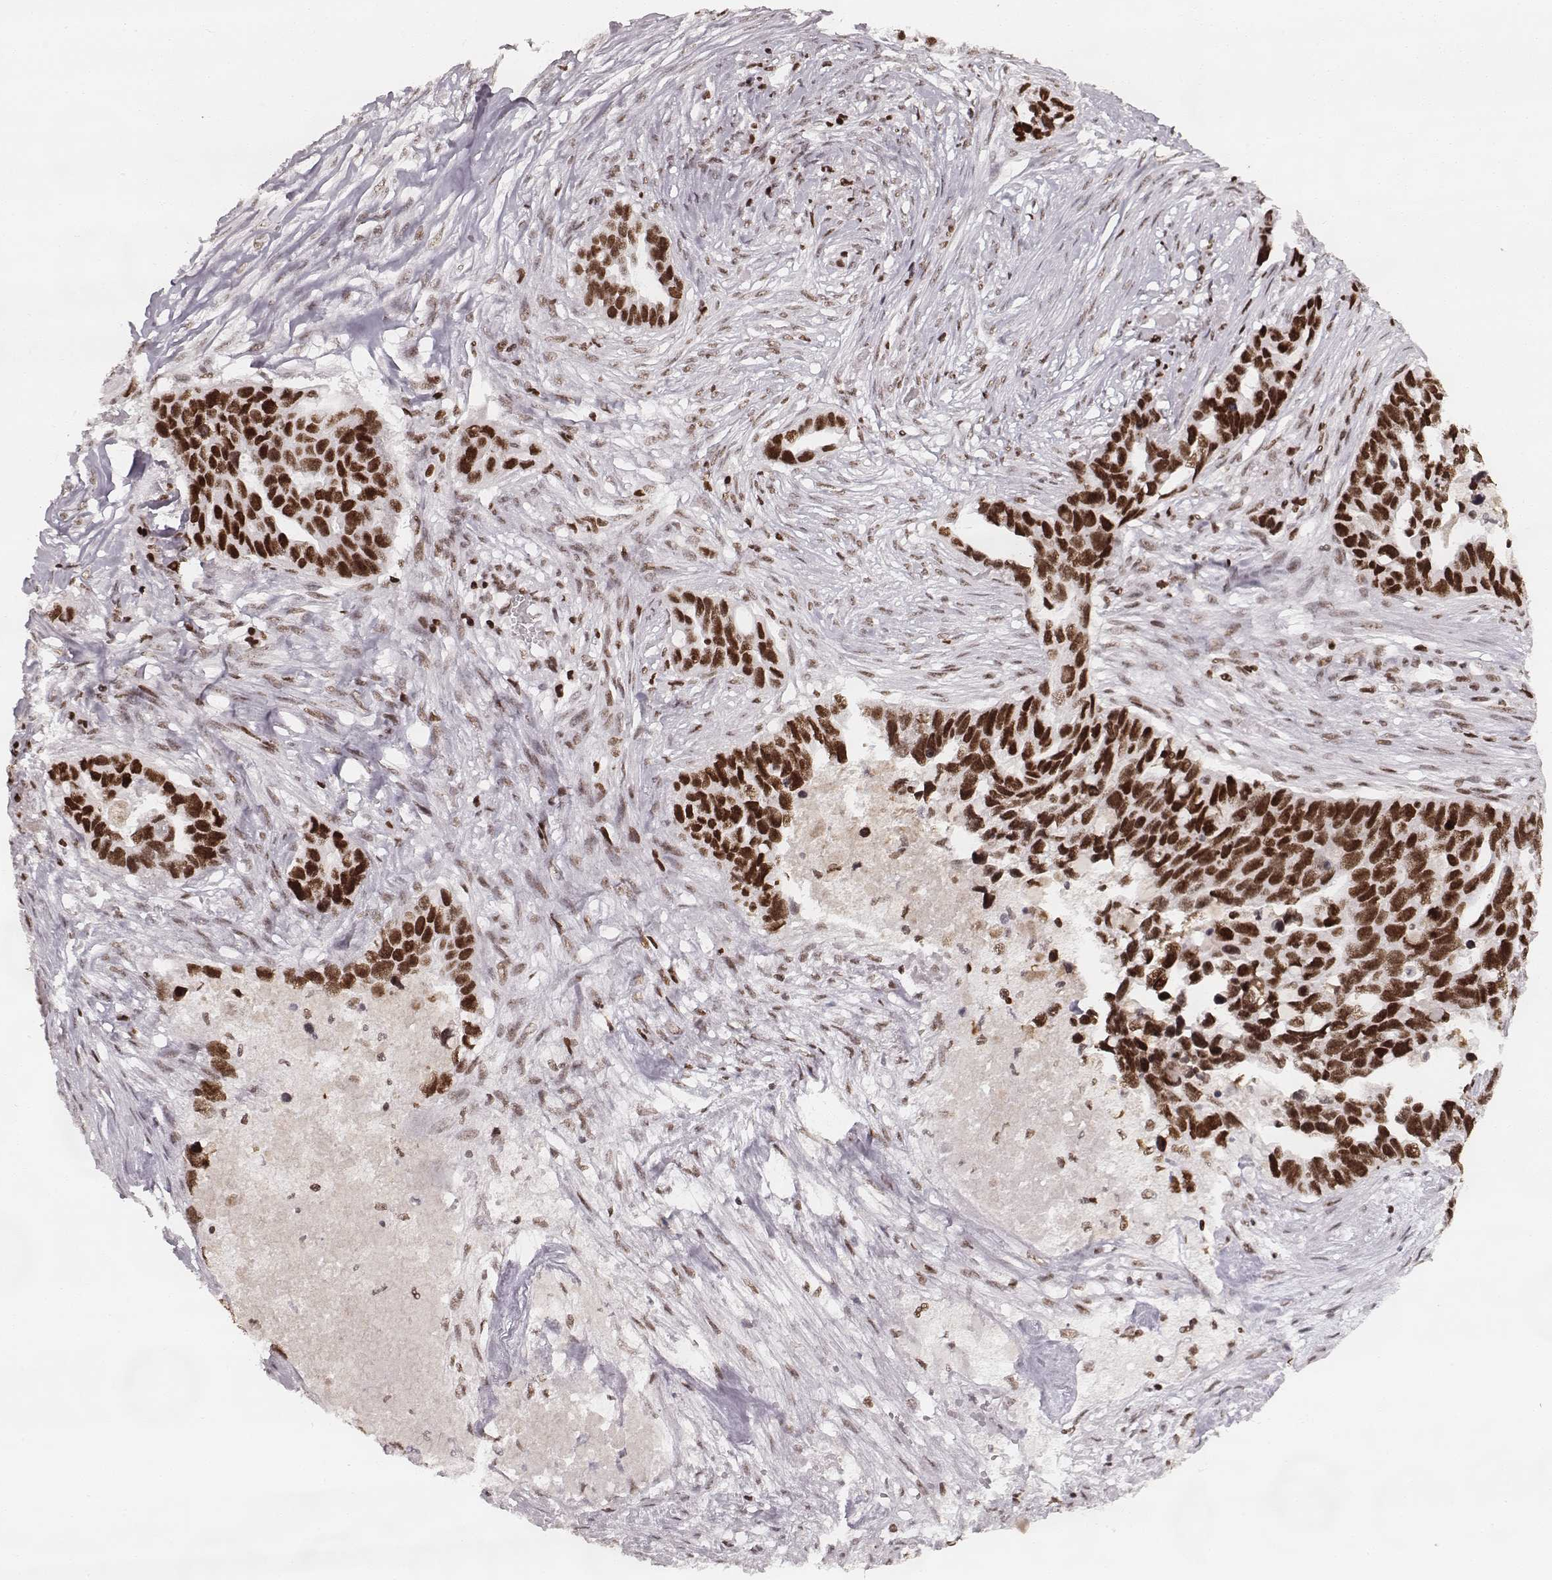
{"staining": {"intensity": "strong", "quantity": ">75%", "location": "nuclear"}, "tissue": "ovarian cancer", "cell_type": "Tumor cells", "image_type": "cancer", "snomed": [{"axis": "morphology", "description": "Cystadenocarcinoma, serous, NOS"}, {"axis": "topography", "description": "Ovary"}], "caption": "Immunohistochemistry histopathology image of human ovarian serous cystadenocarcinoma stained for a protein (brown), which exhibits high levels of strong nuclear positivity in approximately >75% of tumor cells.", "gene": "PARP1", "patient": {"sex": "female", "age": 54}}